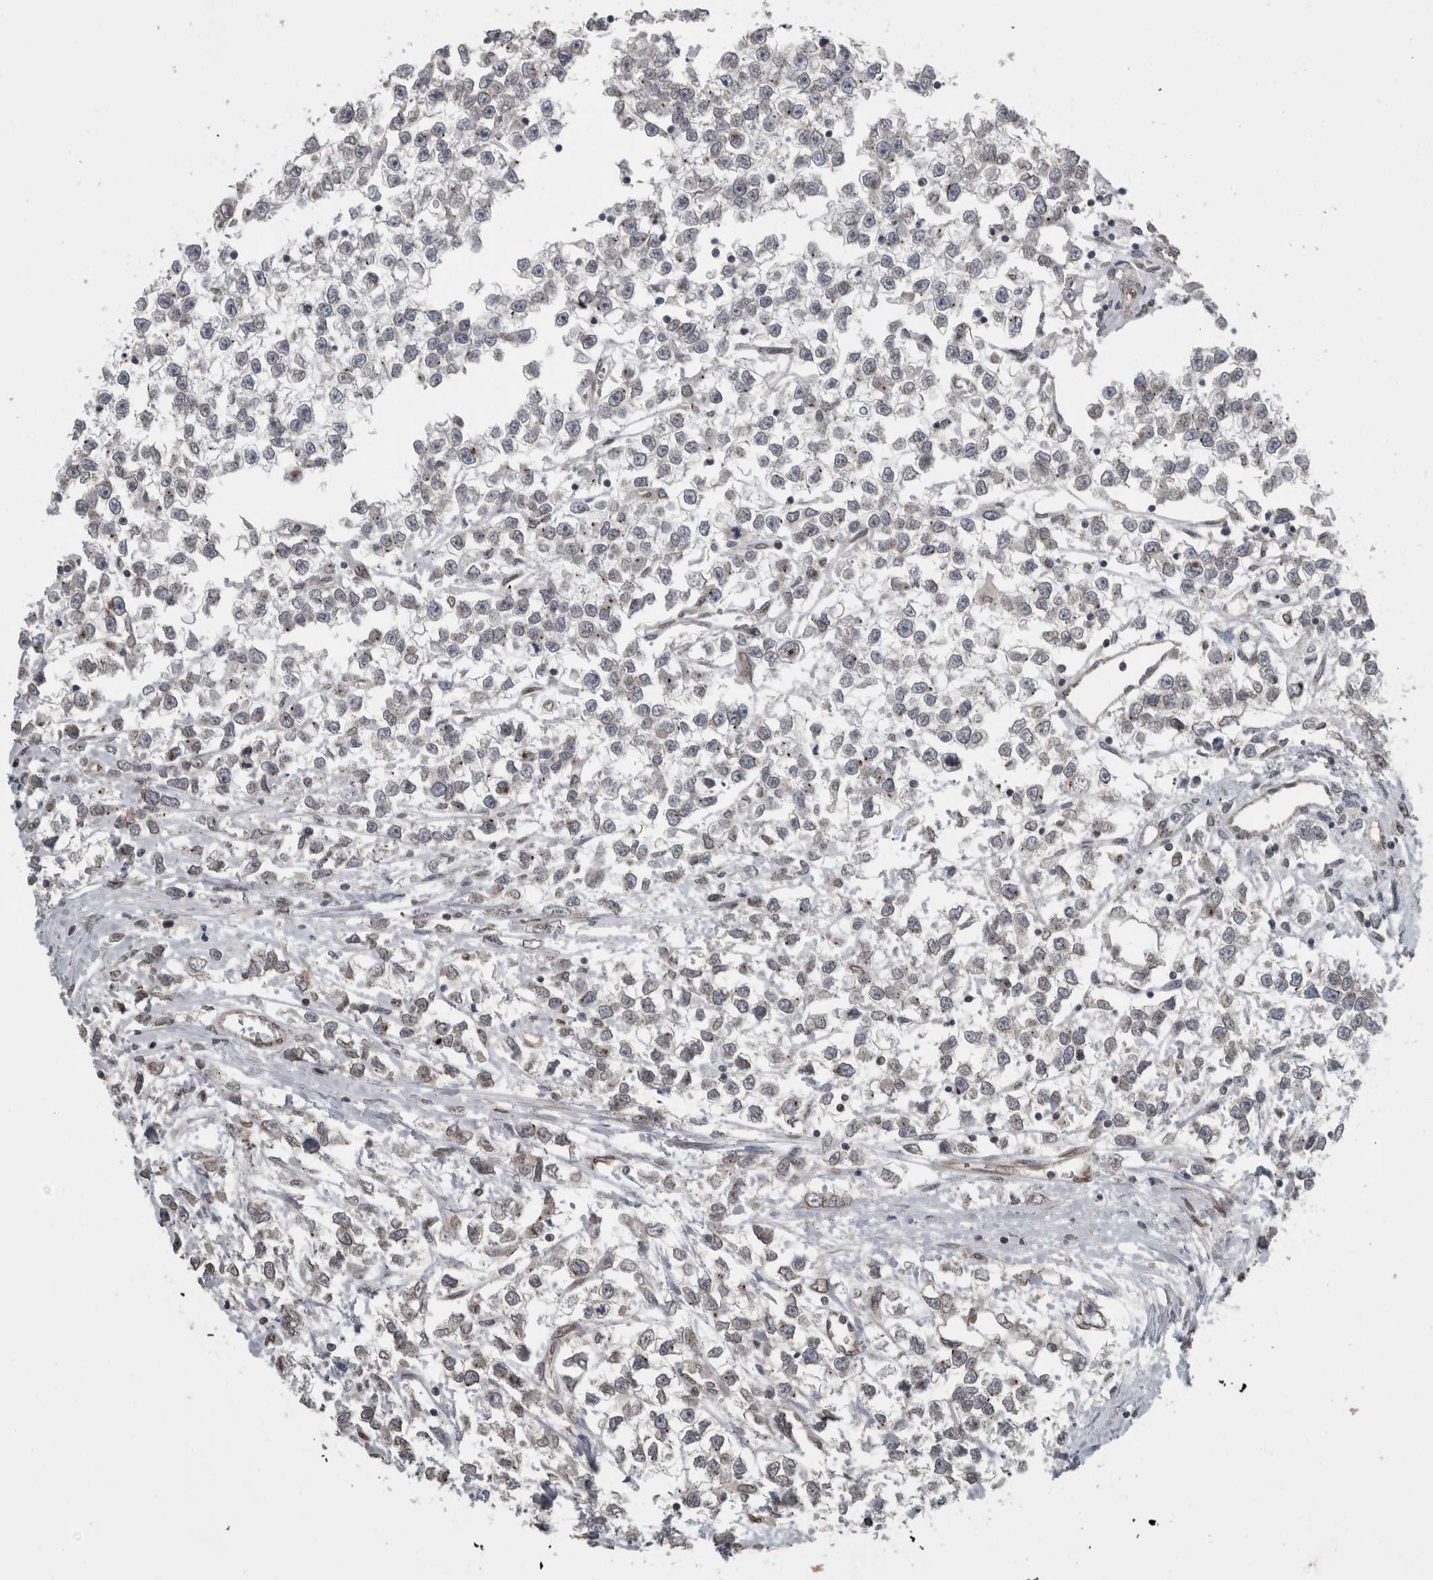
{"staining": {"intensity": "weak", "quantity": "25%-75%", "location": "cytoplasmic/membranous,nuclear"}, "tissue": "testis cancer", "cell_type": "Tumor cells", "image_type": "cancer", "snomed": [{"axis": "morphology", "description": "Seminoma, NOS"}, {"axis": "morphology", "description": "Carcinoma, Embryonal, NOS"}, {"axis": "topography", "description": "Testis"}], "caption": "An IHC photomicrograph of neoplastic tissue is shown. Protein staining in brown labels weak cytoplasmic/membranous and nuclear positivity in testis cancer (embryonal carcinoma) within tumor cells.", "gene": "RANBP2", "patient": {"sex": "male", "age": 51}}